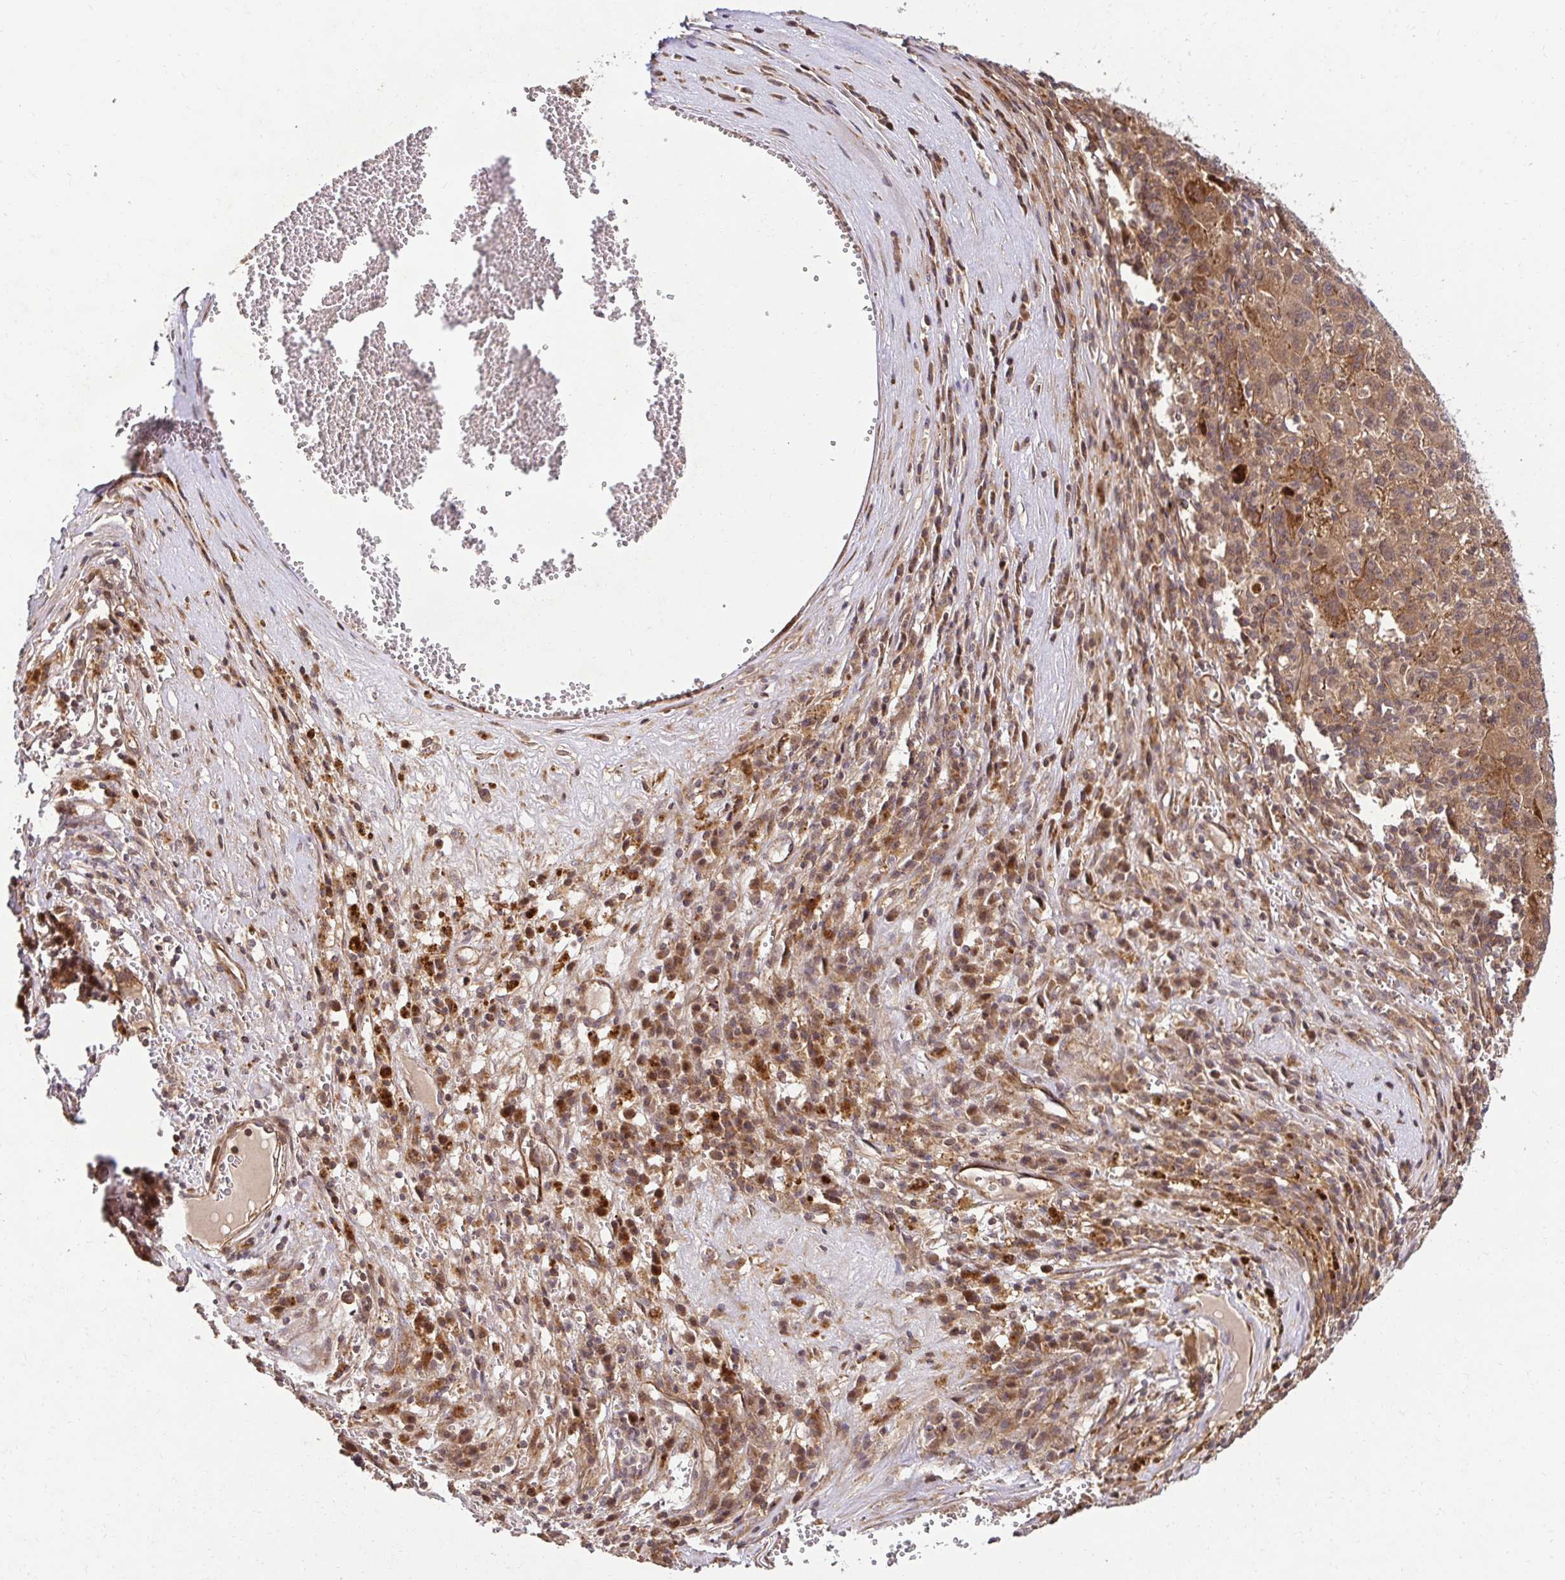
{"staining": {"intensity": "moderate", "quantity": "25%-75%", "location": "cytoplasmic/membranous"}, "tissue": "liver cancer", "cell_type": "Tumor cells", "image_type": "cancer", "snomed": [{"axis": "morphology", "description": "Carcinoma, Hepatocellular, NOS"}, {"axis": "topography", "description": "Liver"}], "caption": "Immunohistochemistry (IHC) micrograph of liver hepatocellular carcinoma stained for a protein (brown), which displays medium levels of moderate cytoplasmic/membranous staining in about 25%-75% of tumor cells.", "gene": "PSMA4", "patient": {"sex": "female", "age": 77}}